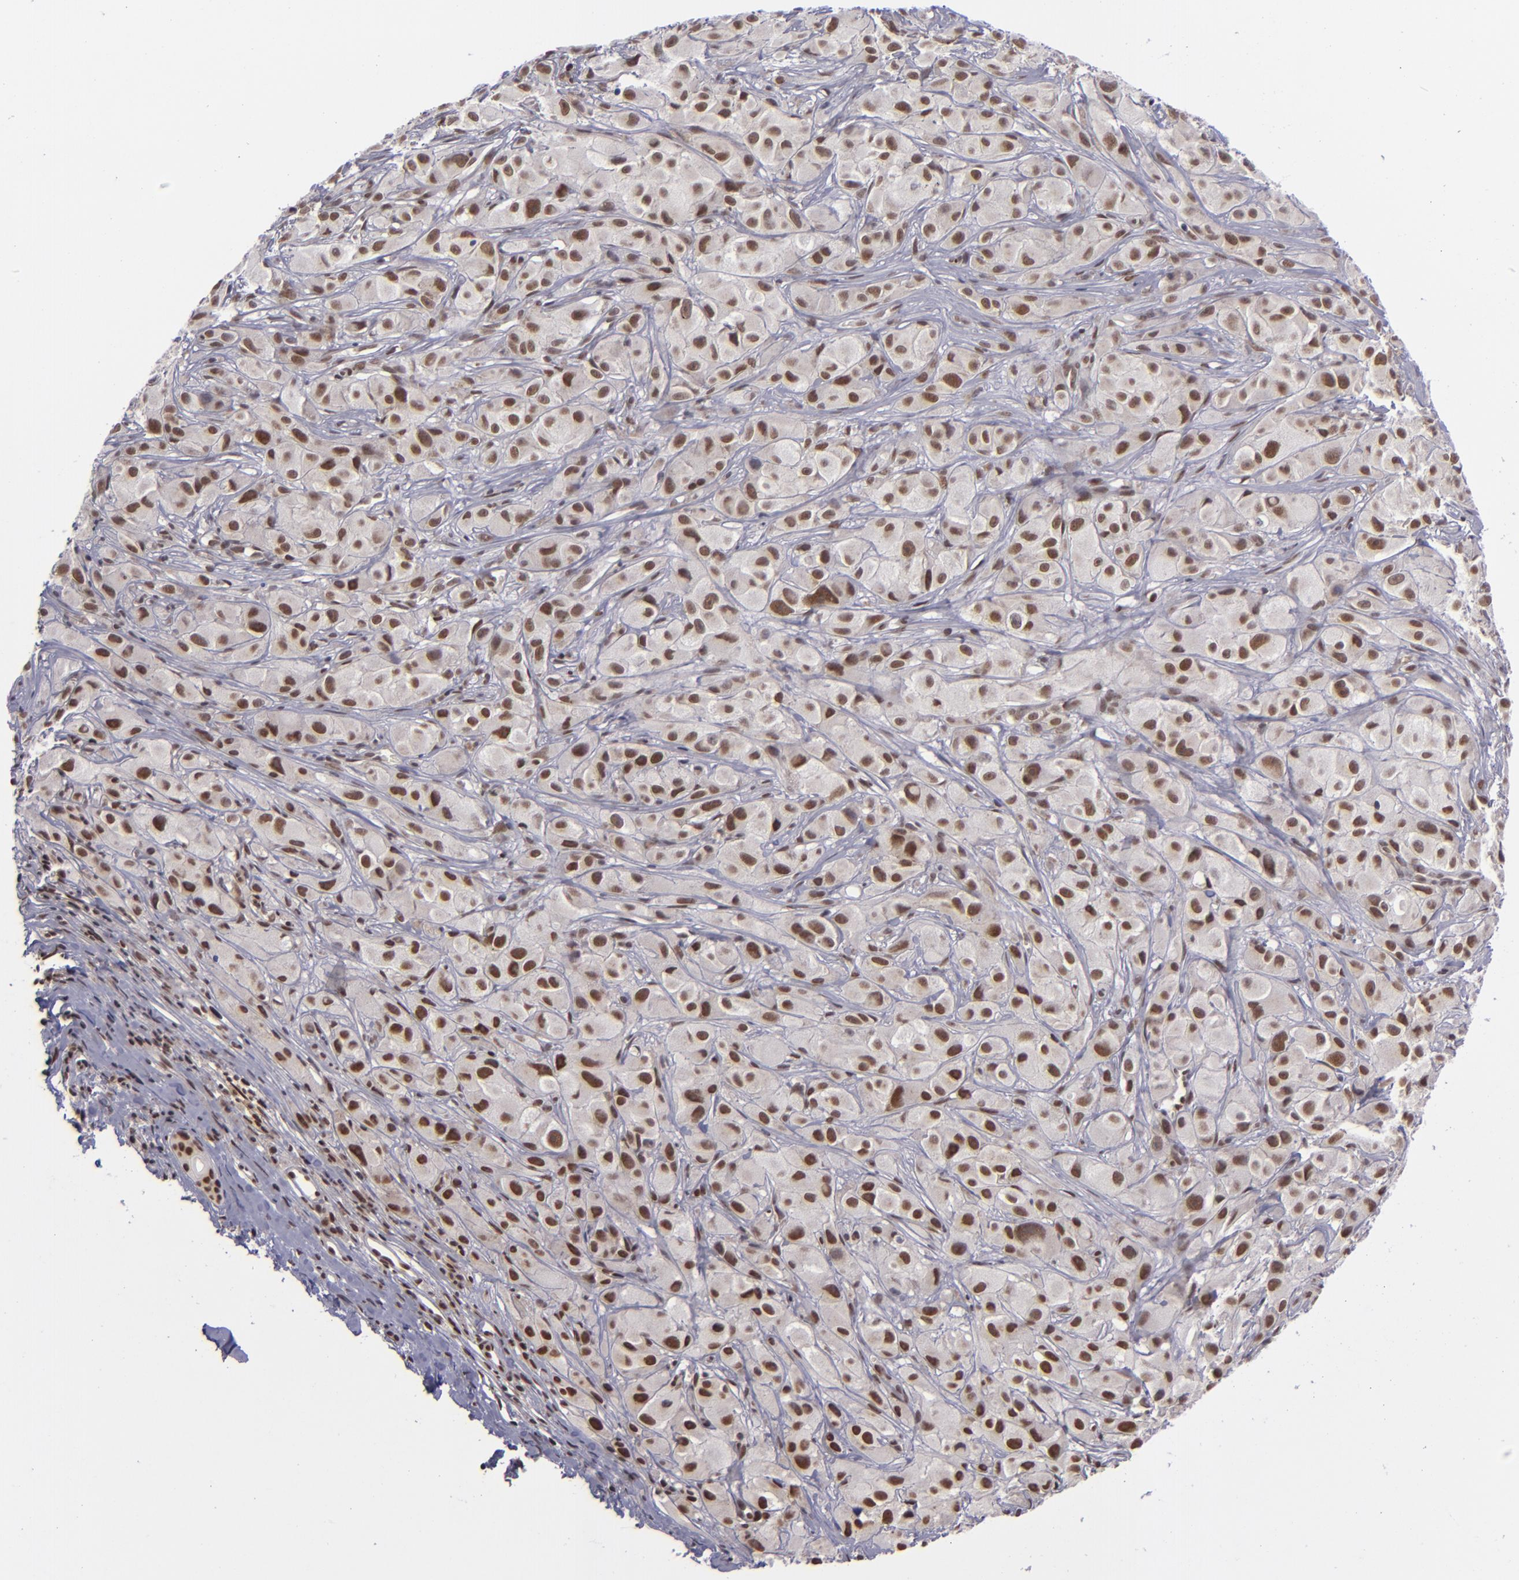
{"staining": {"intensity": "moderate", "quantity": ">75%", "location": "nuclear"}, "tissue": "melanoma", "cell_type": "Tumor cells", "image_type": "cancer", "snomed": [{"axis": "morphology", "description": "Malignant melanoma, NOS"}, {"axis": "topography", "description": "Skin"}], "caption": "Protein expression analysis of malignant melanoma shows moderate nuclear positivity in about >75% of tumor cells.", "gene": "MLLT3", "patient": {"sex": "male", "age": 56}}